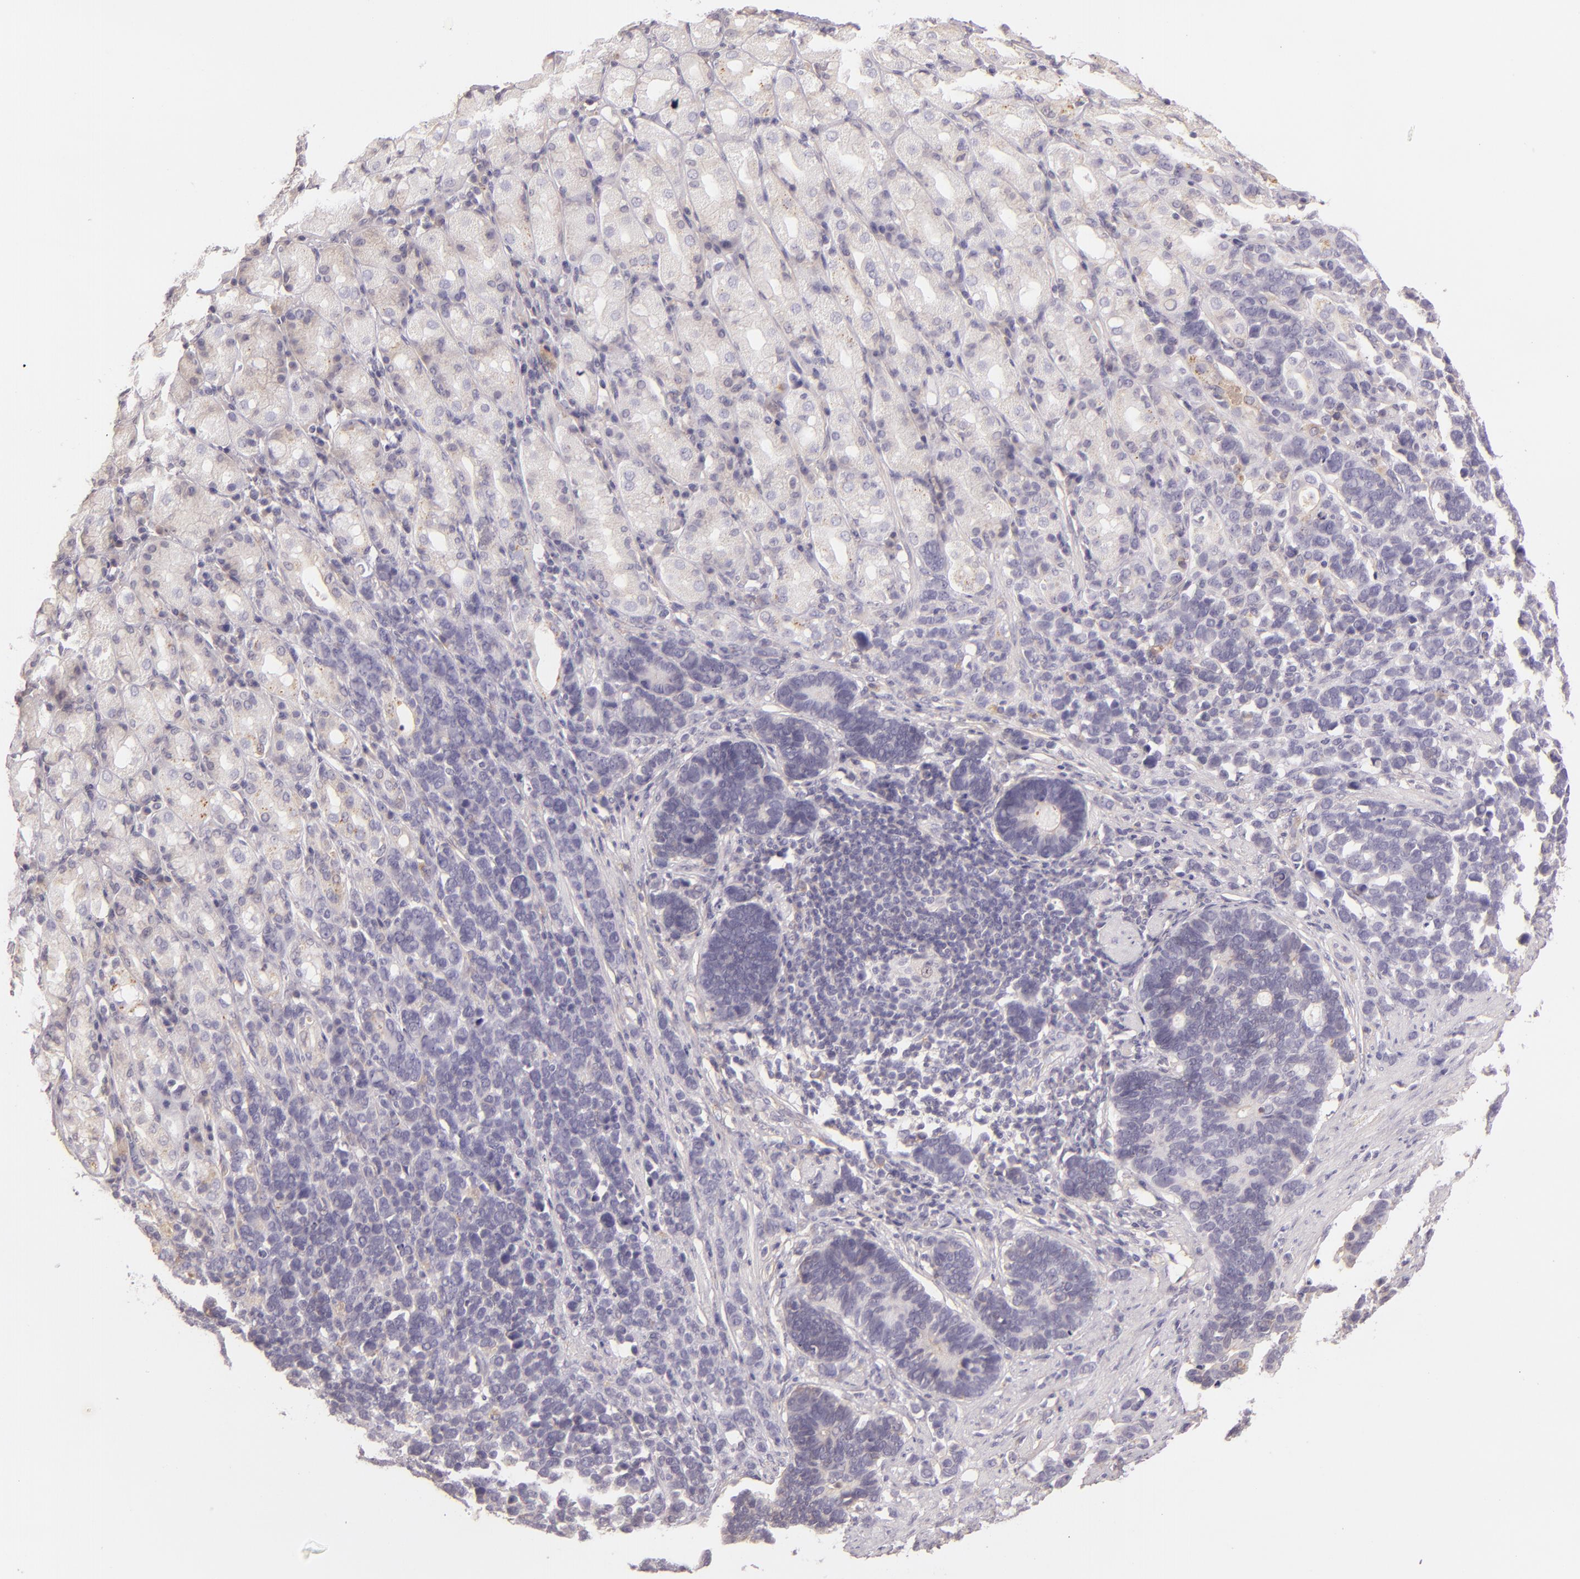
{"staining": {"intensity": "negative", "quantity": "none", "location": "none"}, "tissue": "stomach cancer", "cell_type": "Tumor cells", "image_type": "cancer", "snomed": [{"axis": "morphology", "description": "Adenocarcinoma, NOS"}, {"axis": "topography", "description": "Stomach, upper"}], "caption": "High power microscopy micrograph of an IHC histopathology image of stomach cancer (adenocarcinoma), revealing no significant staining in tumor cells.", "gene": "CTSF", "patient": {"sex": "male", "age": 71}}